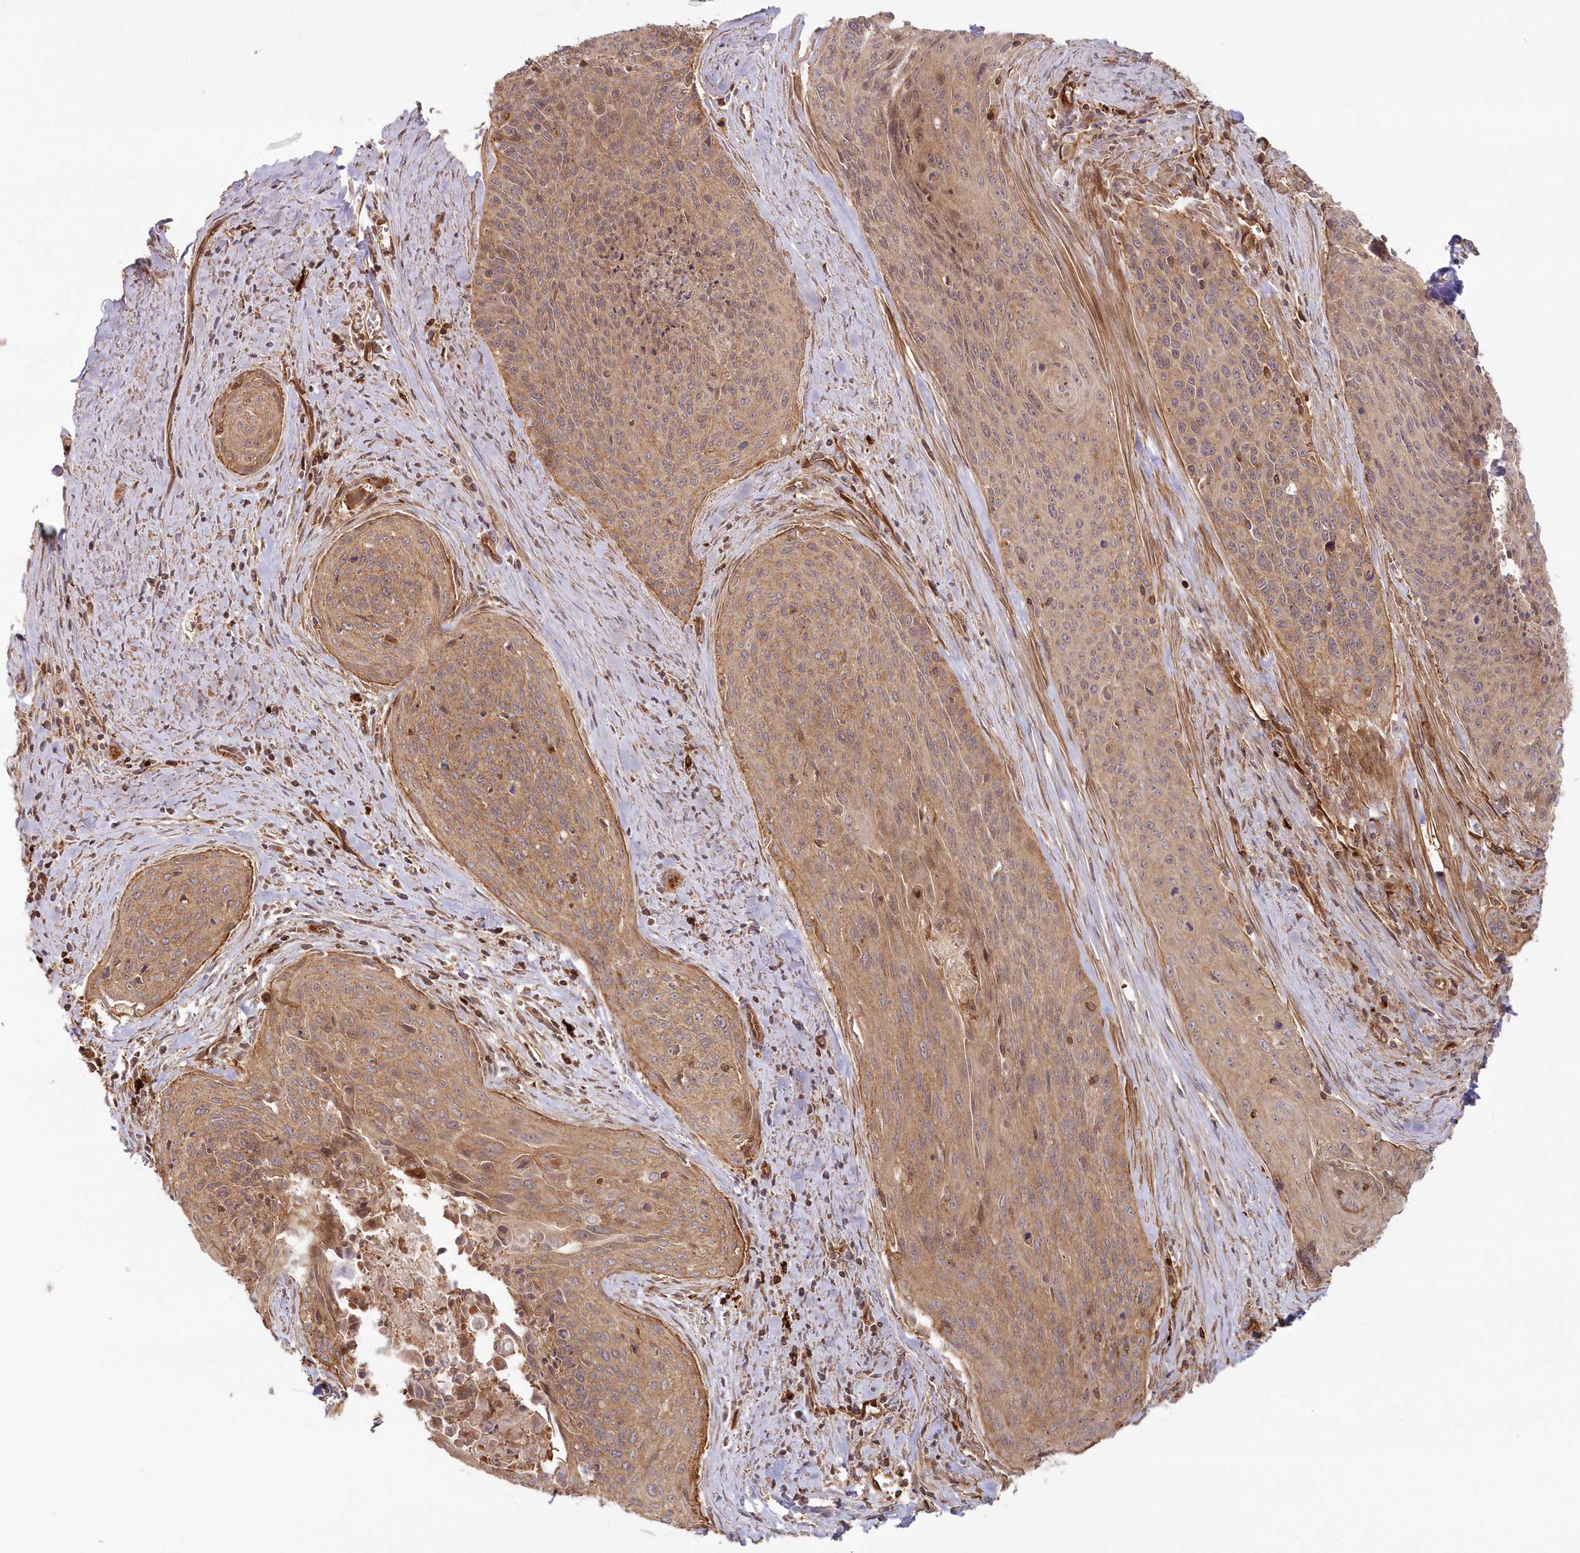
{"staining": {"intensity": "moderate", "quantity": ">75%", "location": "cytoplasmic/membranous"}, "tissue": "cervical cancer", "cell_type": "Tumor cells", "image_type": "cancer", "snomed": [{"axis": "morphology", "description": "Squamous cell carcinoma, NOS"}, {"axis": "topography", "description": "Cervix"}], "caption": "Squamous cell carcinoma (cervical) stained for a protein (brown) exhibits moderate cytoplasmic/membranous positive positivity in approximately >75% of tumor cells.", "gene": "RGCC", "patient": {"sex": "female", "age": 55}}